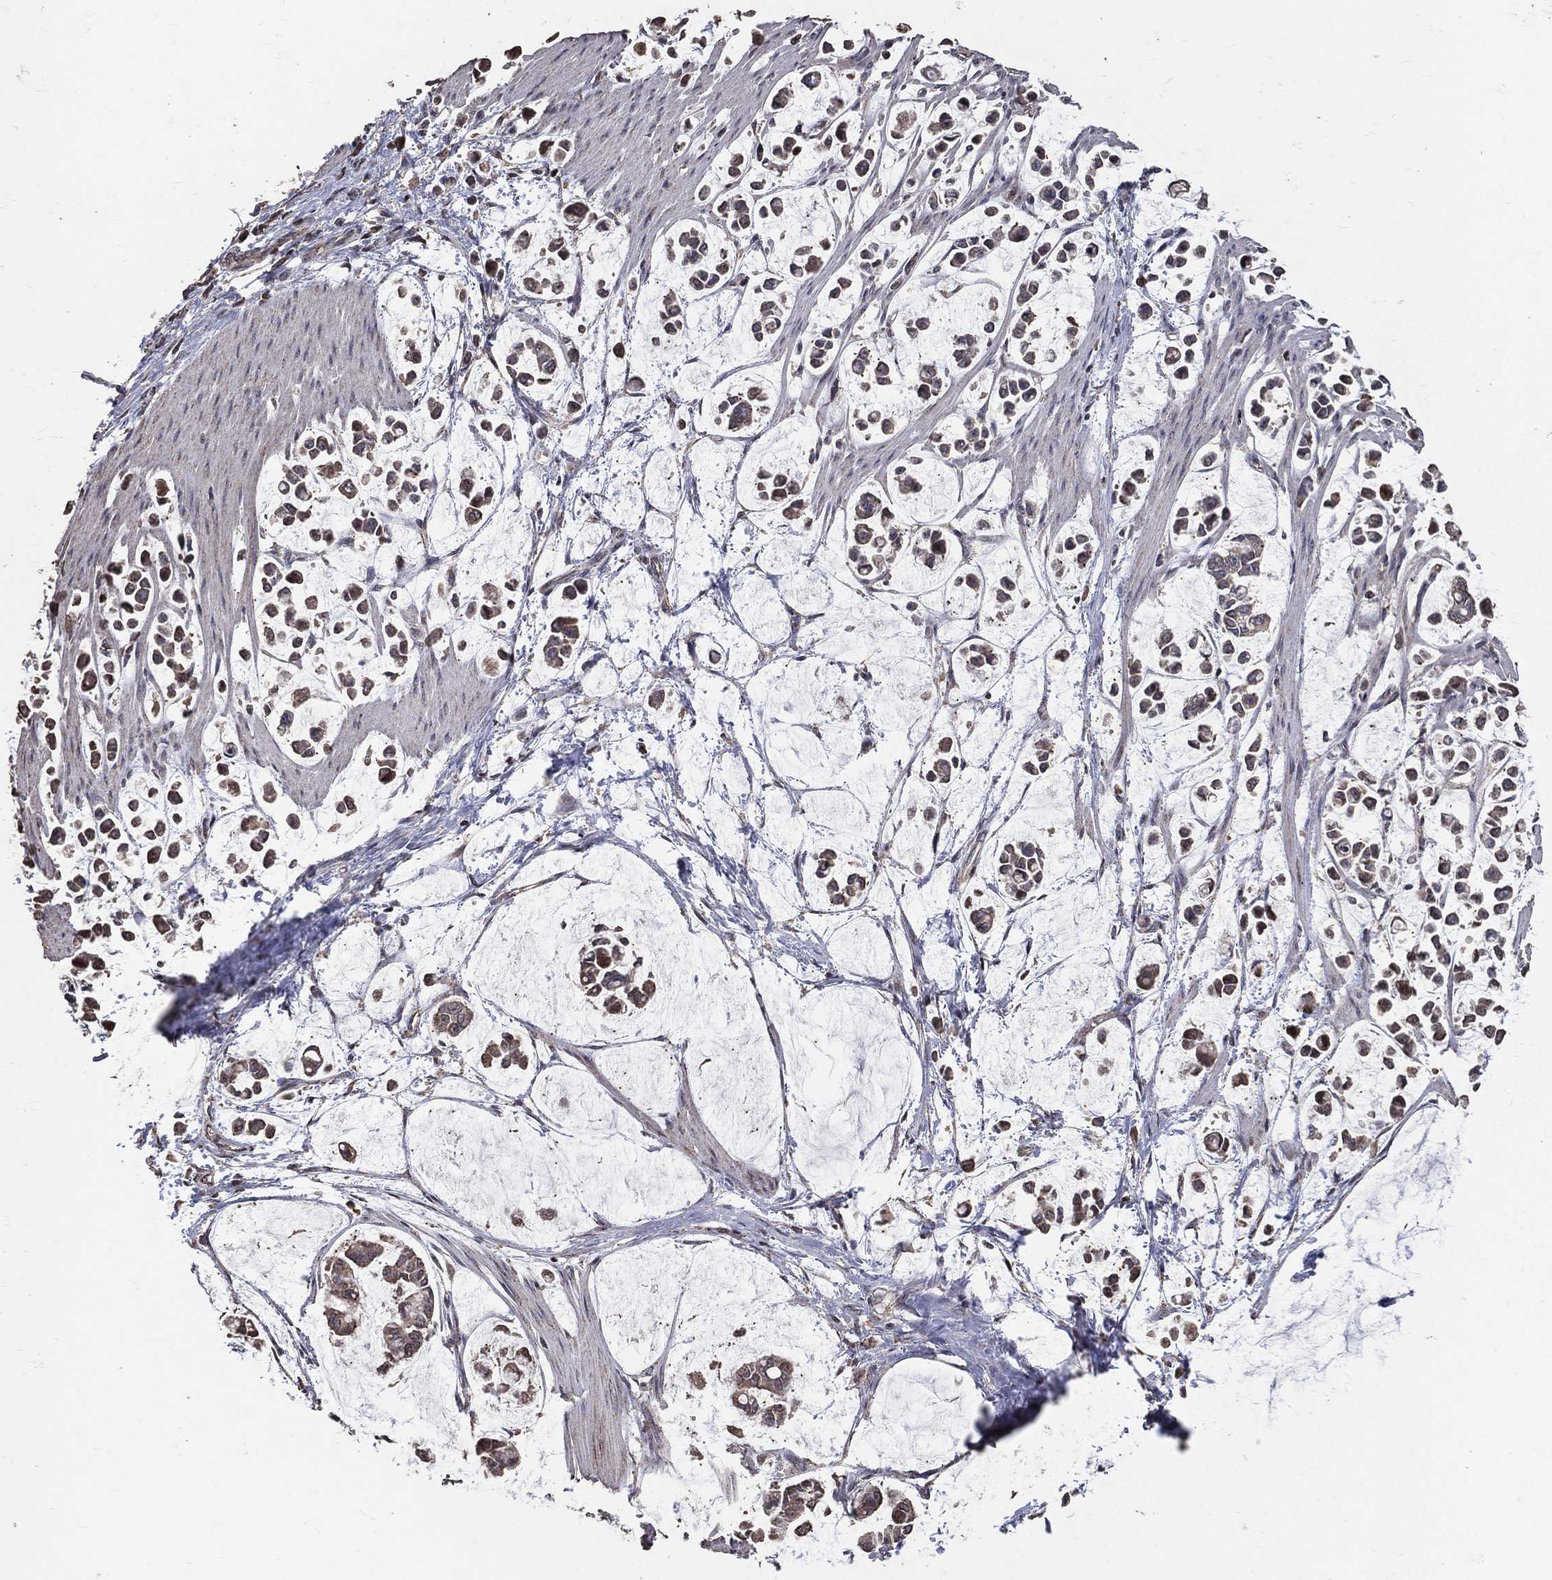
{"staining": {"intensity": "moderate", "quantity": "25%-75%", "location": "cytoplasmic/membranous"}, "tissue": "stomach cancer", "cell_type": "Tumor cells", "image_type": "cancer", "snomed": [{"axis": "morphology", "description": "Adenocarcinoma, NOS"}, {"axis": "topography", "description": "Stomach"}], "caption": "The histopathology image exhibits a brown stain indicating the presence of a protein in the cytoplasmic/membranous of tumor cells in stomach cancer.", "gene": "LY6K", "patient": {"sex": "male", "age": 82}}